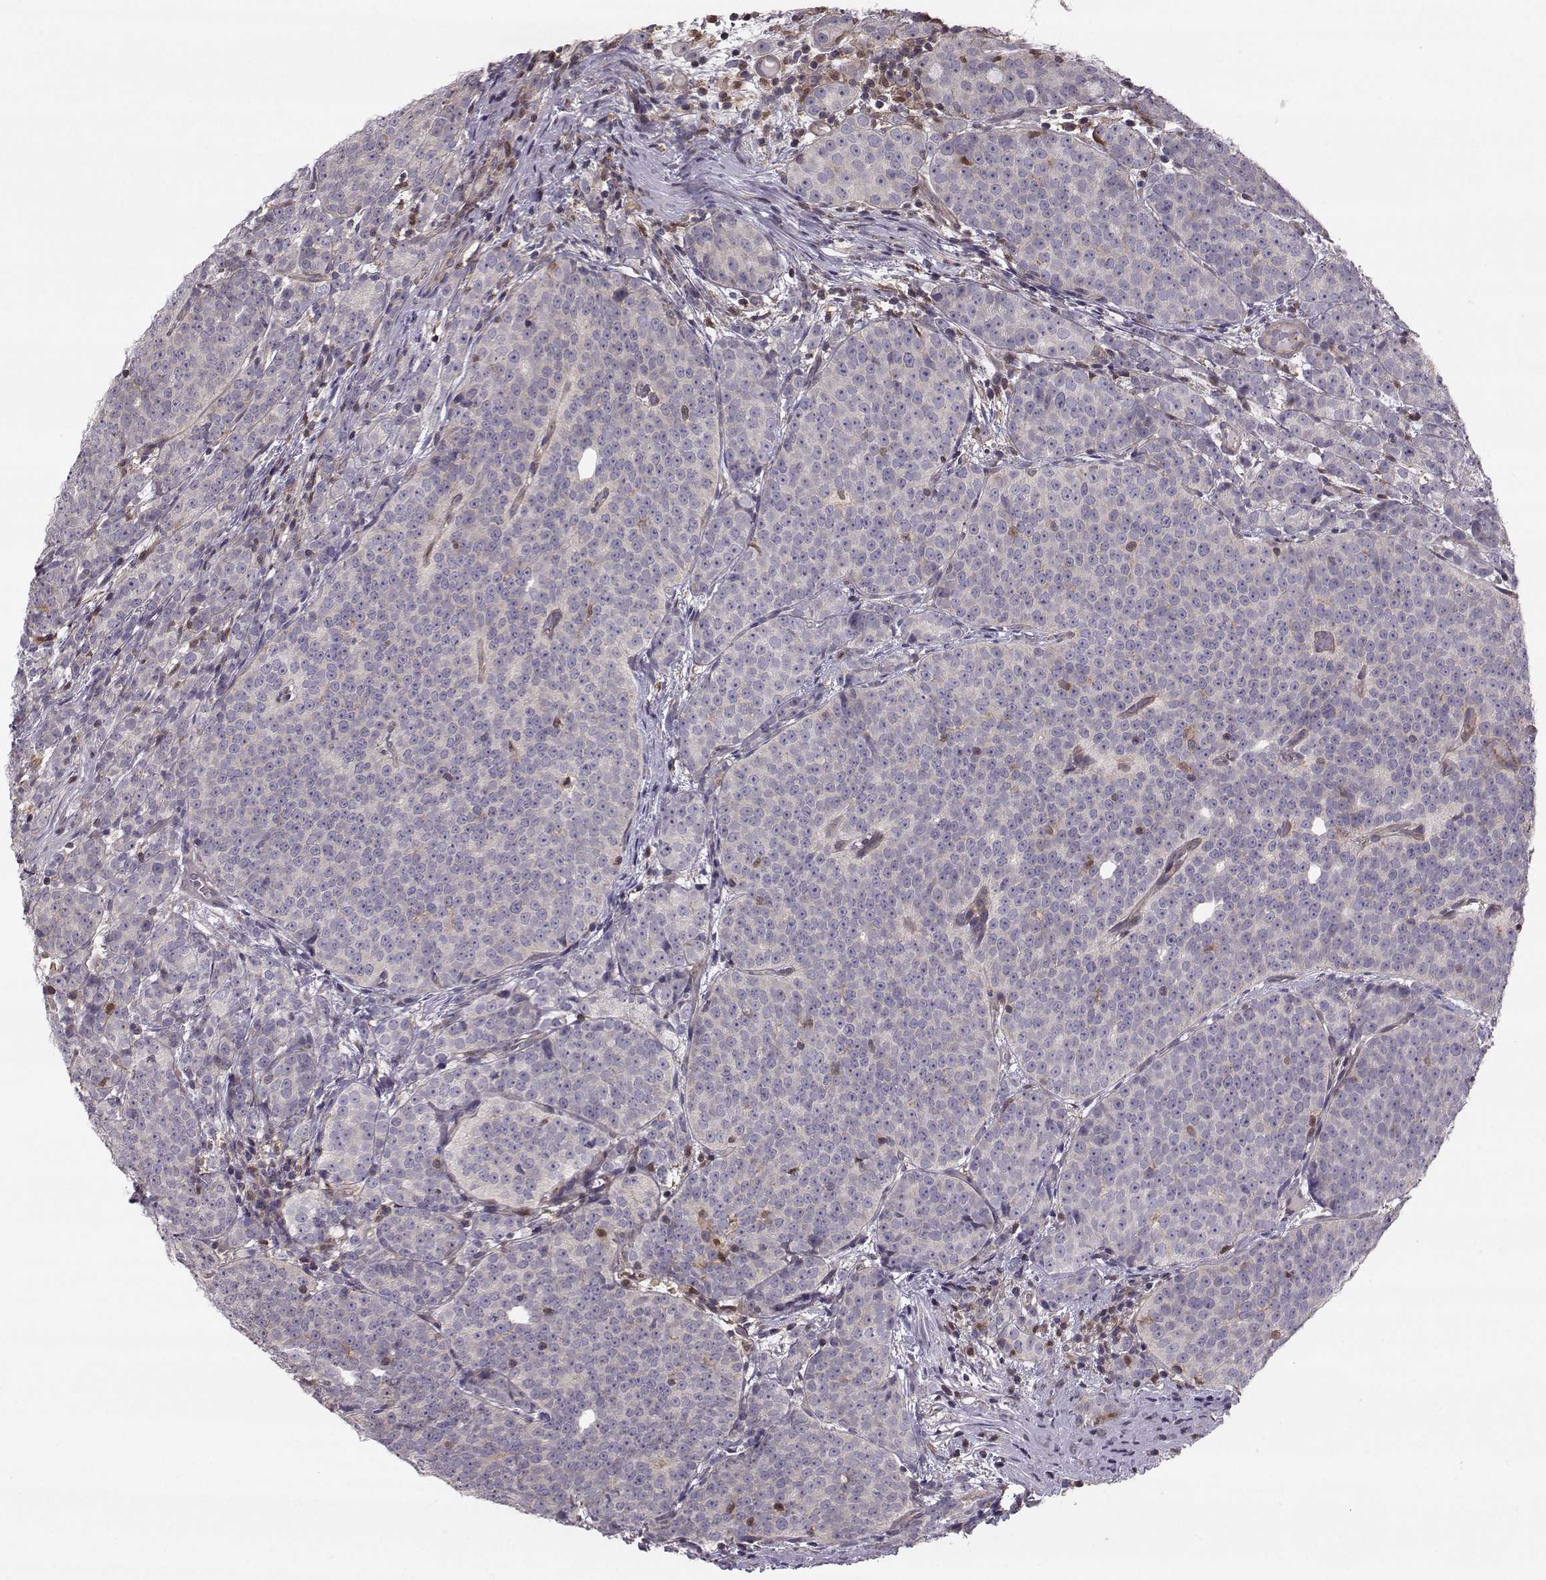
{"staining": {"intensity": "negative", "quantity": "none", "location": "none"}, "tissue": "prostate cancer", "cell_type": "Tumor cells", "image_type": "cancer", "snomed": [{"axis": "morphology", "description": "Adenocarcinoma, High grade"}, {"axis": "topography", "description": "Prostate"}], "caption": "A high-resolution histopathology image shows IHC staining of prostate cancer (high-grade adenocarcinoma), which reveals no significant staining in tumor cells. The staining was performed using DAB to visualize the protein expression in brown, while the nuclei were stained in blue with hematoxylin (Magnification: 20x).", "gene": "ASB16", "patient": {"sex": "male", "age": 53}}